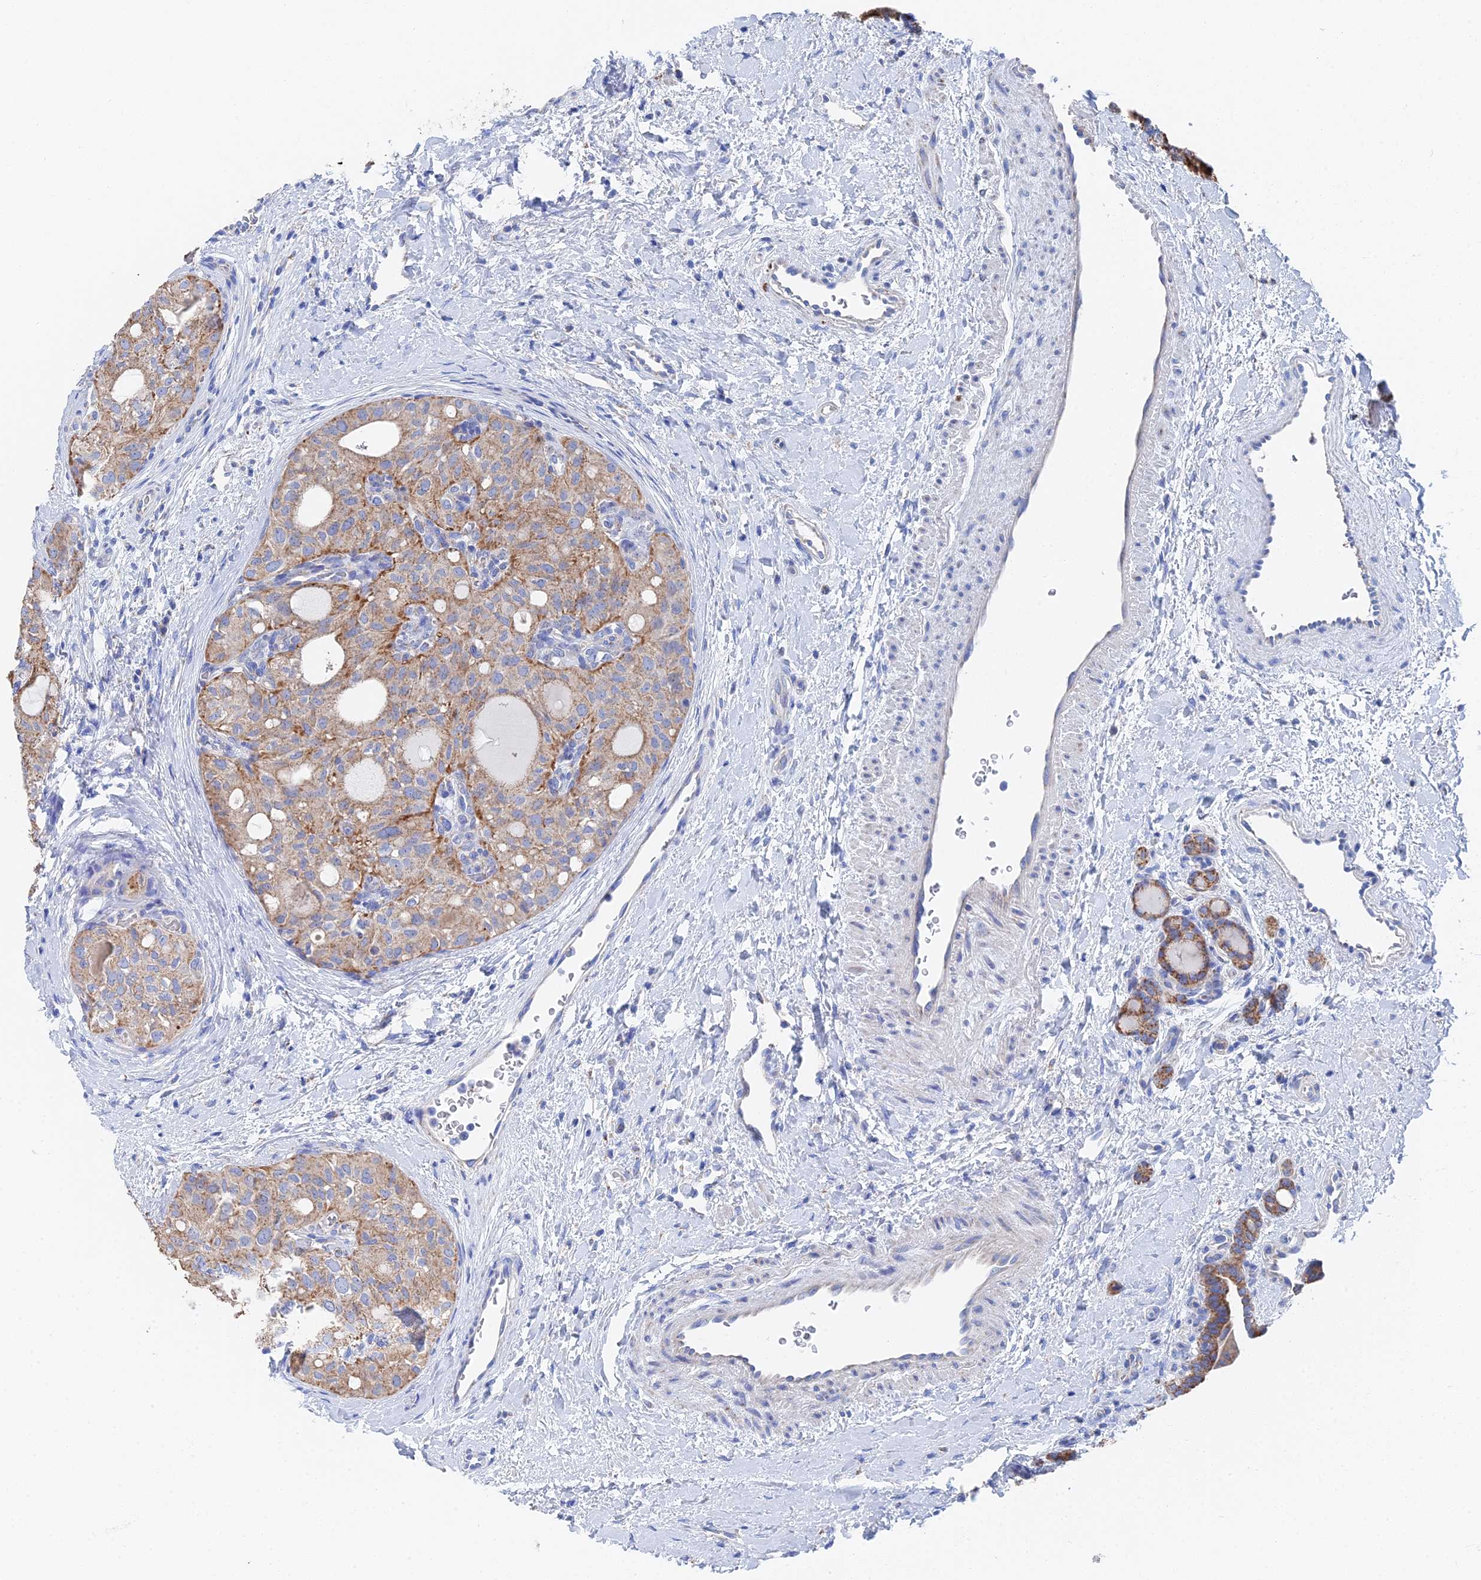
{"staining": {"intensity": "moderate", "quantity": ">75%", "location": "cytoplasmic/membranous"}, "tissue": "thyroid cancer", "cell_type": "Tumor cells", "image_type": "cancer", "snomed": [{"axis": "morphology", "description": "Follicular adenoma carcinoma, NOS"}, {"axis": "topography", "description": "Thyroid gland"}], "caption": "Immunohistochemical staining of thyroid cancer (follicular adenoma carcinoma) displays medium levels of moderate cytoplasmic/membranous staining in about >75% of tumor cells.", "gene": "IFT80", "patient": {"sex": "male", "age": 75}}